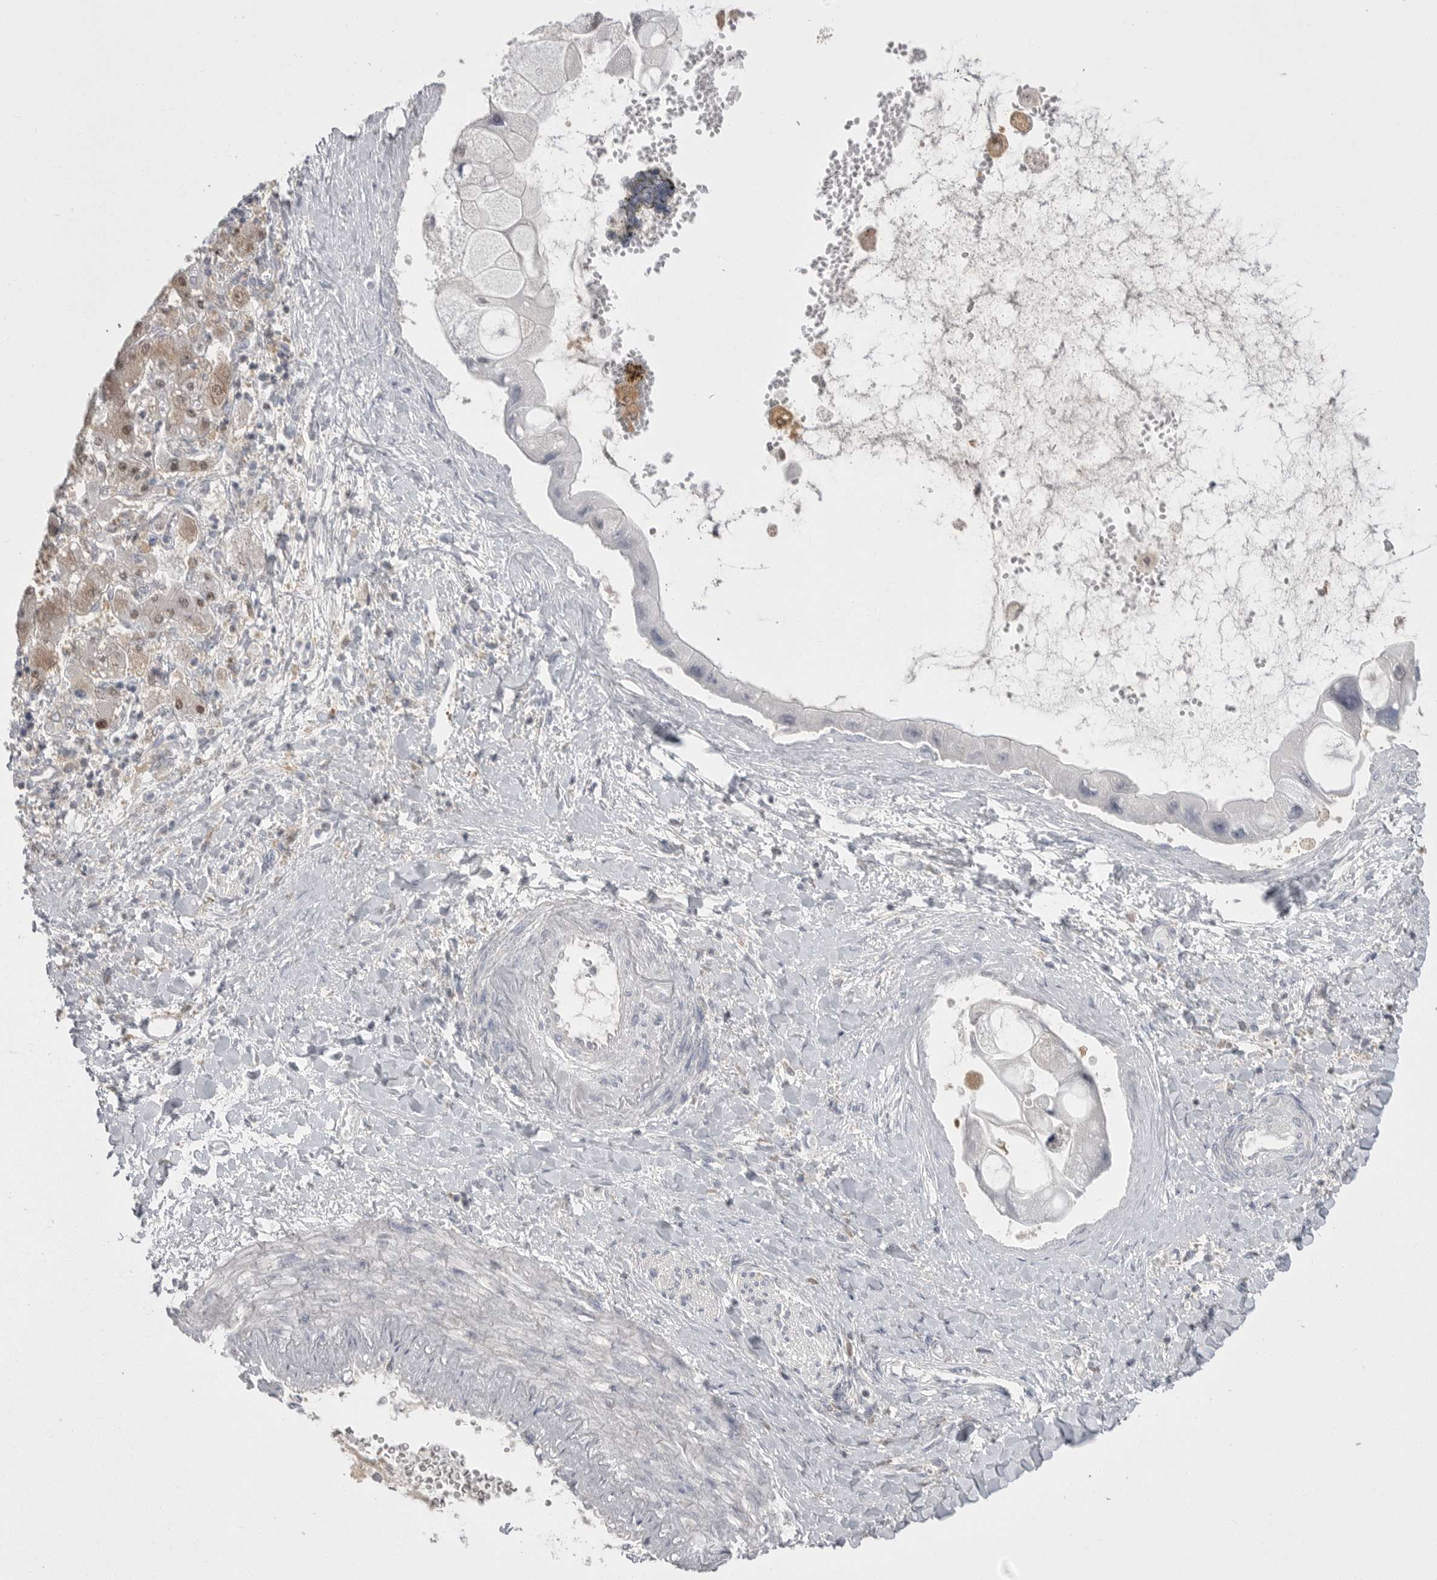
{"staining": {"intensity": "weak", "quantity": "<25%", "location": "cytoplasmic/membranous,nuclear"}, "tissue": "liver cancer", "cell_type": "Tumor cells", "image_type": "cancer", "snomed": [{"axis": "morphology", "description": "Cholangiocarcinoma"}, {"axis": "topography", "description": "Liver"}], "caption": "Tumor cells are negative for brown protein staining in liver cancer (cholangiocarcinoma).", "gene": "KYAT3", "patient": {"sex": "male", "age": 50}}